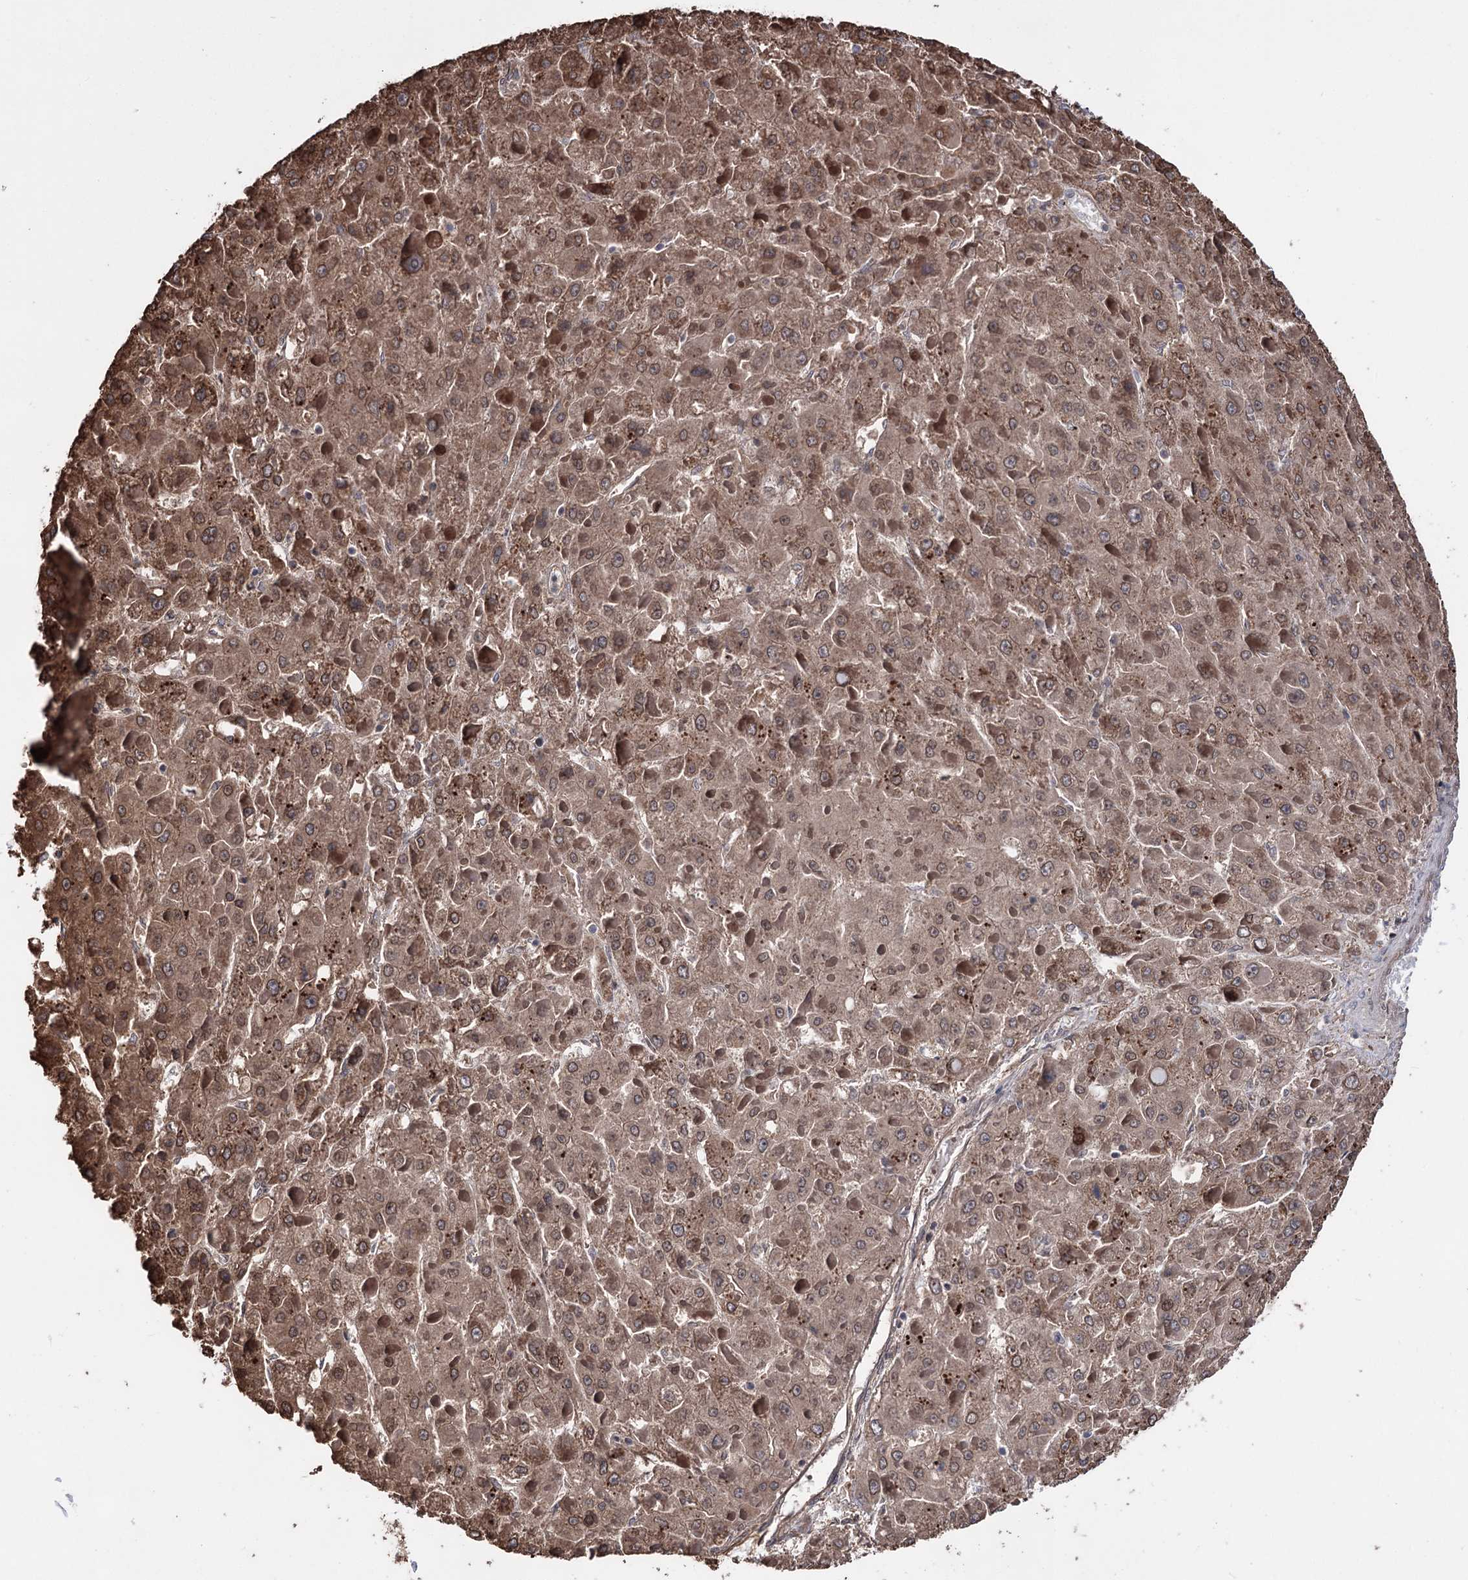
{"staining": {"intensity": "moderate", "quantity": ">75%", "location": "cytoplasmic/membranous,nuclear"}, "tissue": "liver cancer", "cell_type": "Tumor cells", "image_type": "cancer", "snomed": [{"axis": "morphology", "description": "Carcinoma, Hepatocellular, NOS"}, {"axis": "topography", "description": "Liver"}], "caption": "Liver hepatocellular carcinoma stained with IHC exhibits moderate cytoplasmic/membranous and nuclear expression in approximately >75% of tumor cells.", "gene": "CREB3L4", "patient": {"sex": "female", "age": 73}}